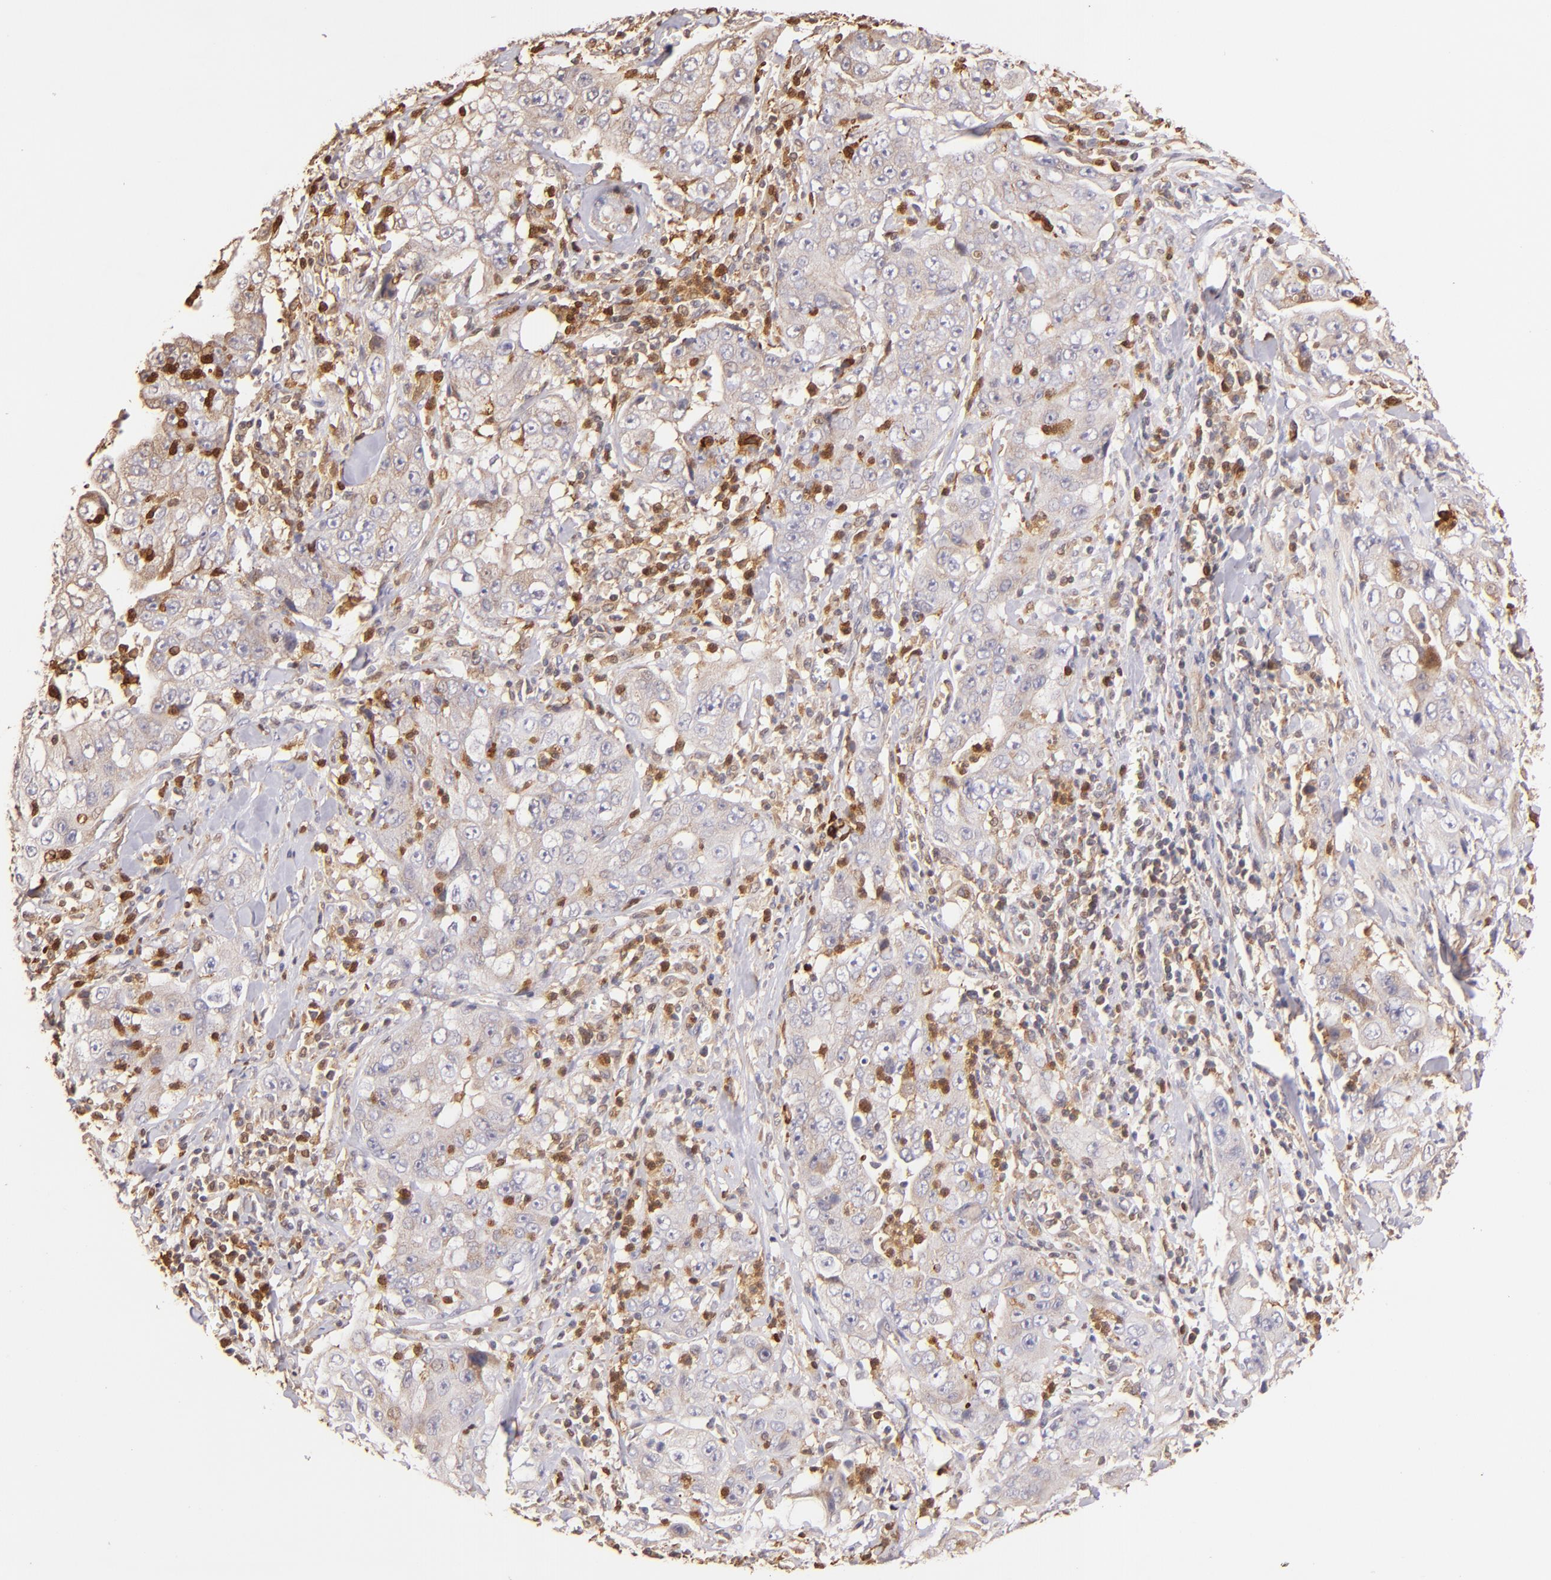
{"staining": {"intensity": "weak", "quantity": "25%-75%", "location": "cytoplasmic/membranous"}, "tissue": "lung cancer", "cell_type": "Tumor cells", "image_type": "cancer", "snomed": [{"axis": "morphology", "description": "Squamous cell carcinoma, NOS"}, {"axis": "topography", "description": "Lung"}], "caption": "About 25%-75% of tumor cells in human lung cancer demonstrate weak cytoplasmic/membranous protein staining as visualized by brown immunohistochemical staining.", "gene": "BTK", "patient": {"sex": "male", "age": 64}}